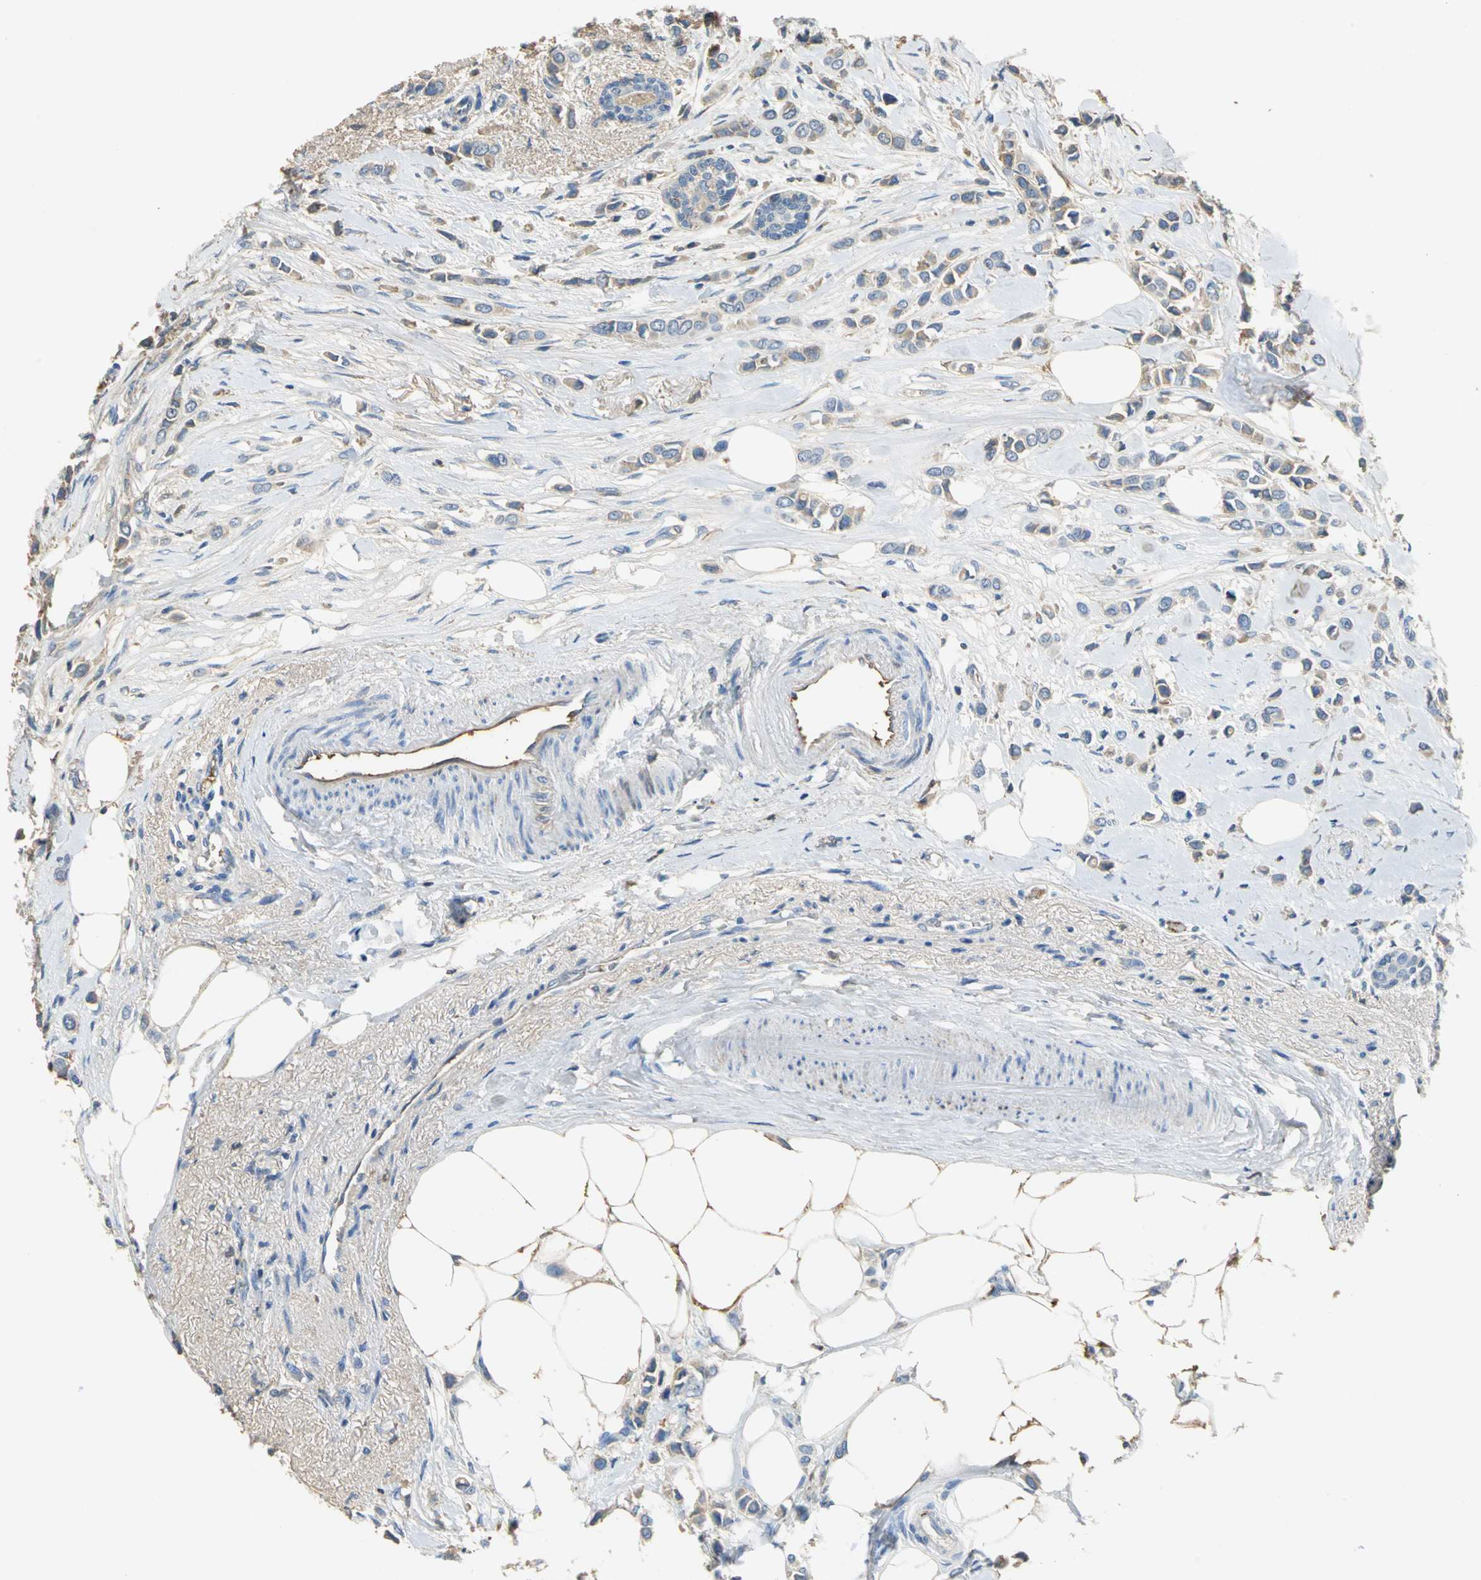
{"staining": {"intensity": "moderate", "quantity": "<25%", "location": "cytoplasmic/membranous"}, "tissue": "breast cancer", "cell_type": "Tumor cells", "image_type": "cancer", "snomed": [{"axis": "morphology", "description": "Lobular carcinoma"}, {"axis": "topography", "description": "Breast"}], "caption": "DAB immunohistochemical staining of human breast cancer (lobular carcinoma) exhibits moderate cytoplasmic/membranous protein positivity in about <25% of tumor cells.", "gene": "GYG2", "patient": {"sex": "female", "age": 51}}